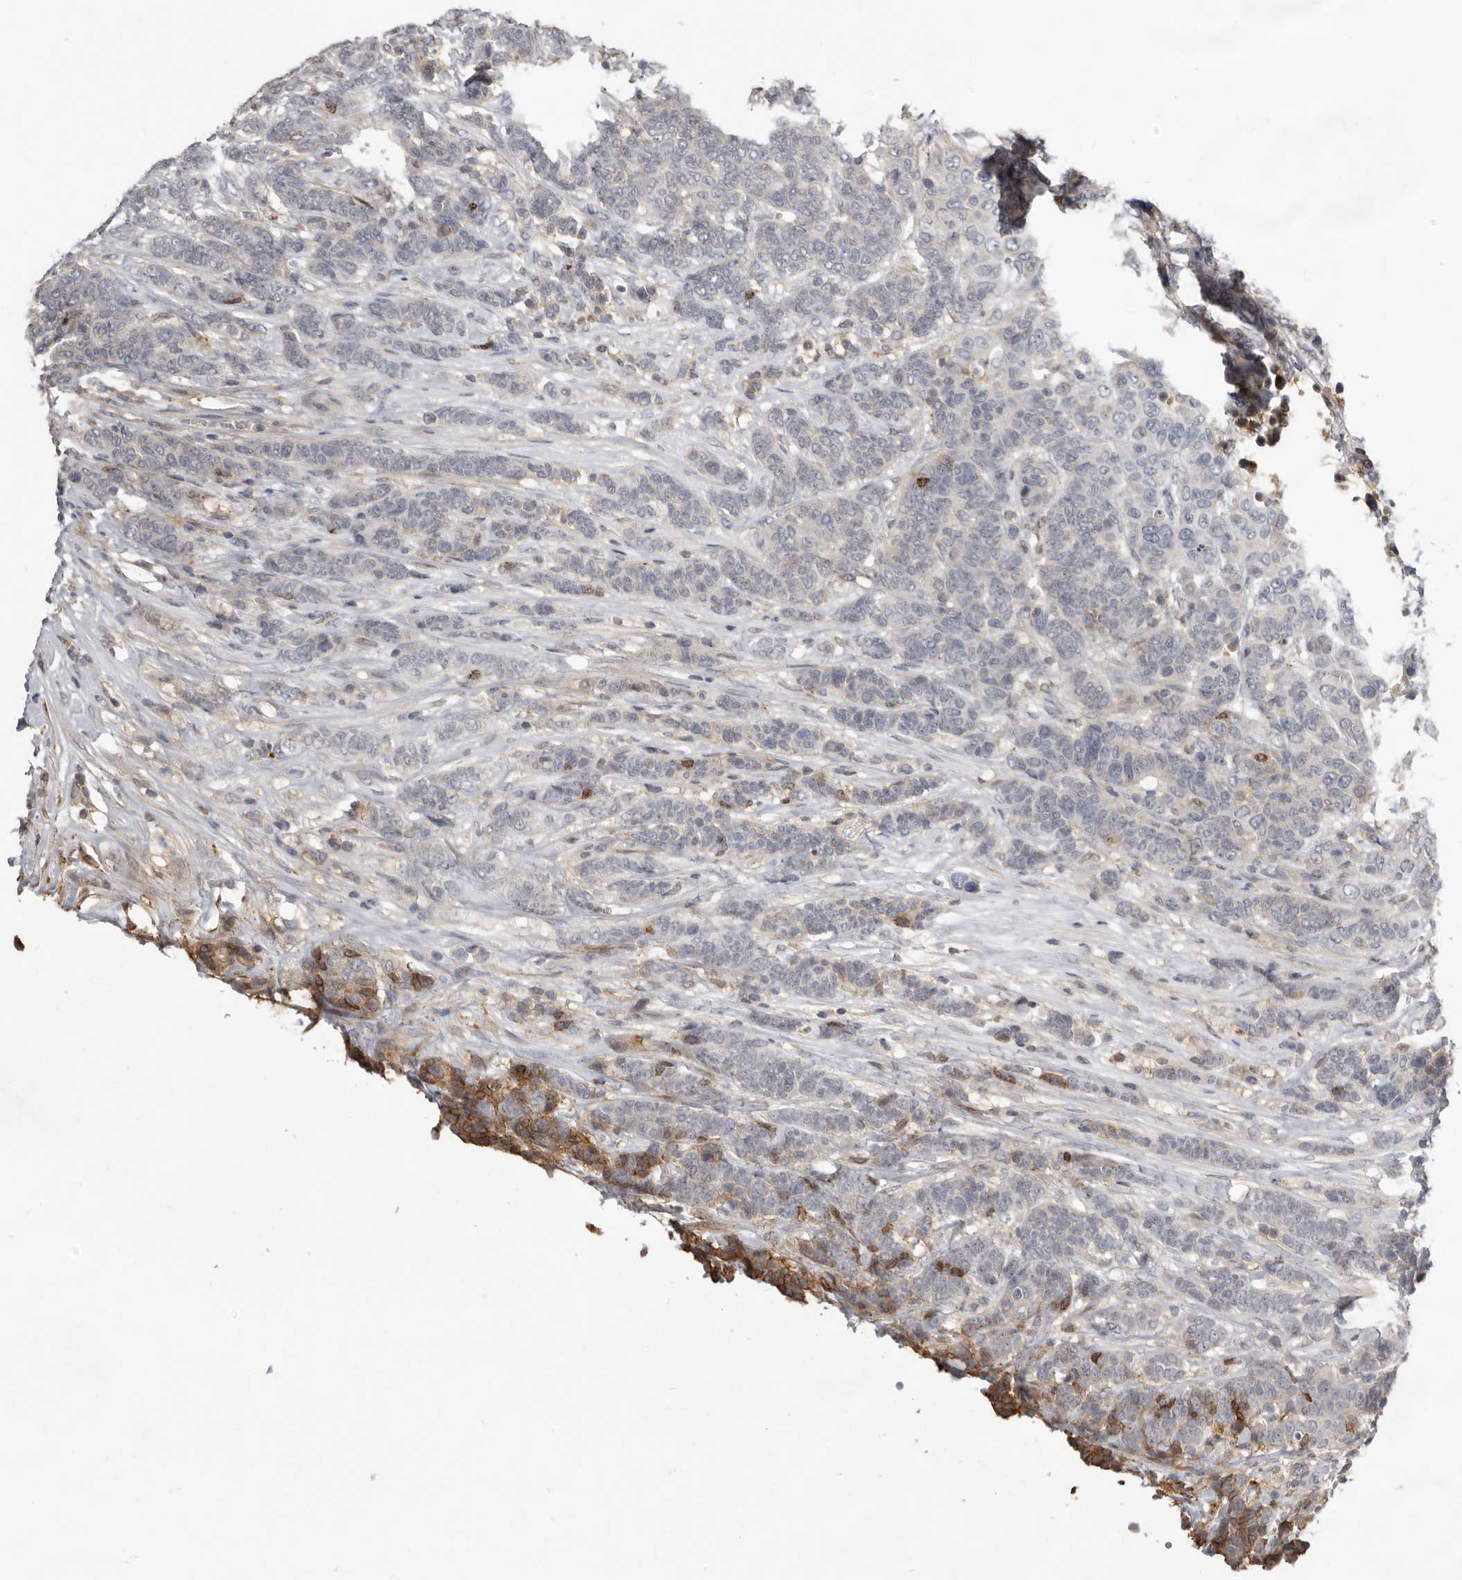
{"staining": {"intensity": "negative", "quantity": "none", "location": "none"}, "tissue": "breast cancer", "cell_type": "Tumor cells", "image_type": "cancer", "snomed": [{"axis": "morphology", "description": "Duct carcinoma"}, {"axis": "topography", "description": "Breast"}], "caption": "High magnification brightfield microscopy of infiltrating ductal carcinoma (breast) stained with DAB (3,3'-diaminobenzidine) (brown) and counterstained with hematoxylin (blue): tumor cells show no significant positivity.", "gene": "KIF26B", "patient": {"sex": "female", "age": 37}}